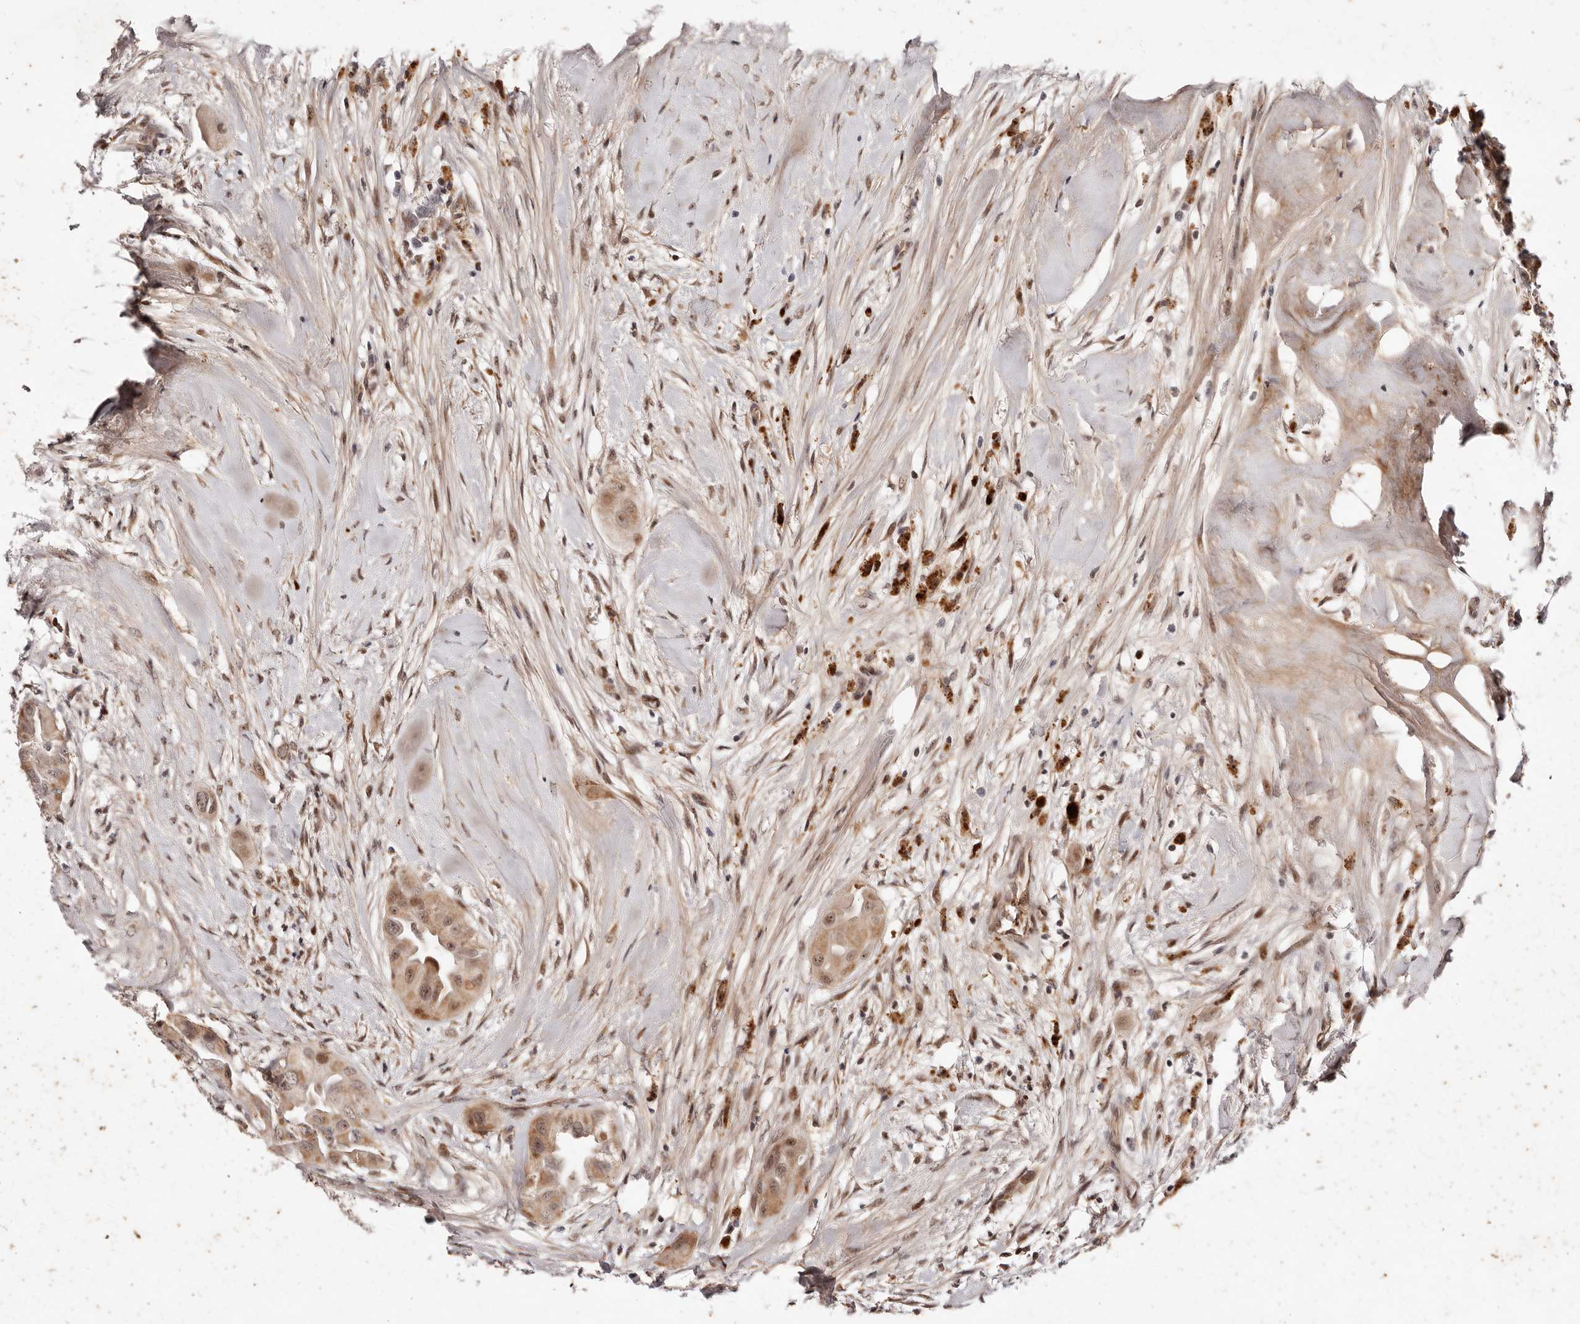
{"staining": {"intensity": "moderate", "quantity": ">75%", "location": "cytoplasmic/membranous,nuclear"}, "tissue": "thyroid cancer", "cell_type": "Tumor cells", "image_type": "cancer", "snomed": [{"axis": "morphology", "description": "Papillary adenocarcinoma, NOS"}, {"axis": "topography", "description": "Thyroid gland"}], "caption": "An image showing moderate cytoplasmic/membranous and nuclear expression in approximately >75% of tumor cells in thyroid papillary adenocarcinoma, as visualized by brown immunohistochemical staining.", "gene": "WRN", "patient": {"sex": "female", "age": 59}}